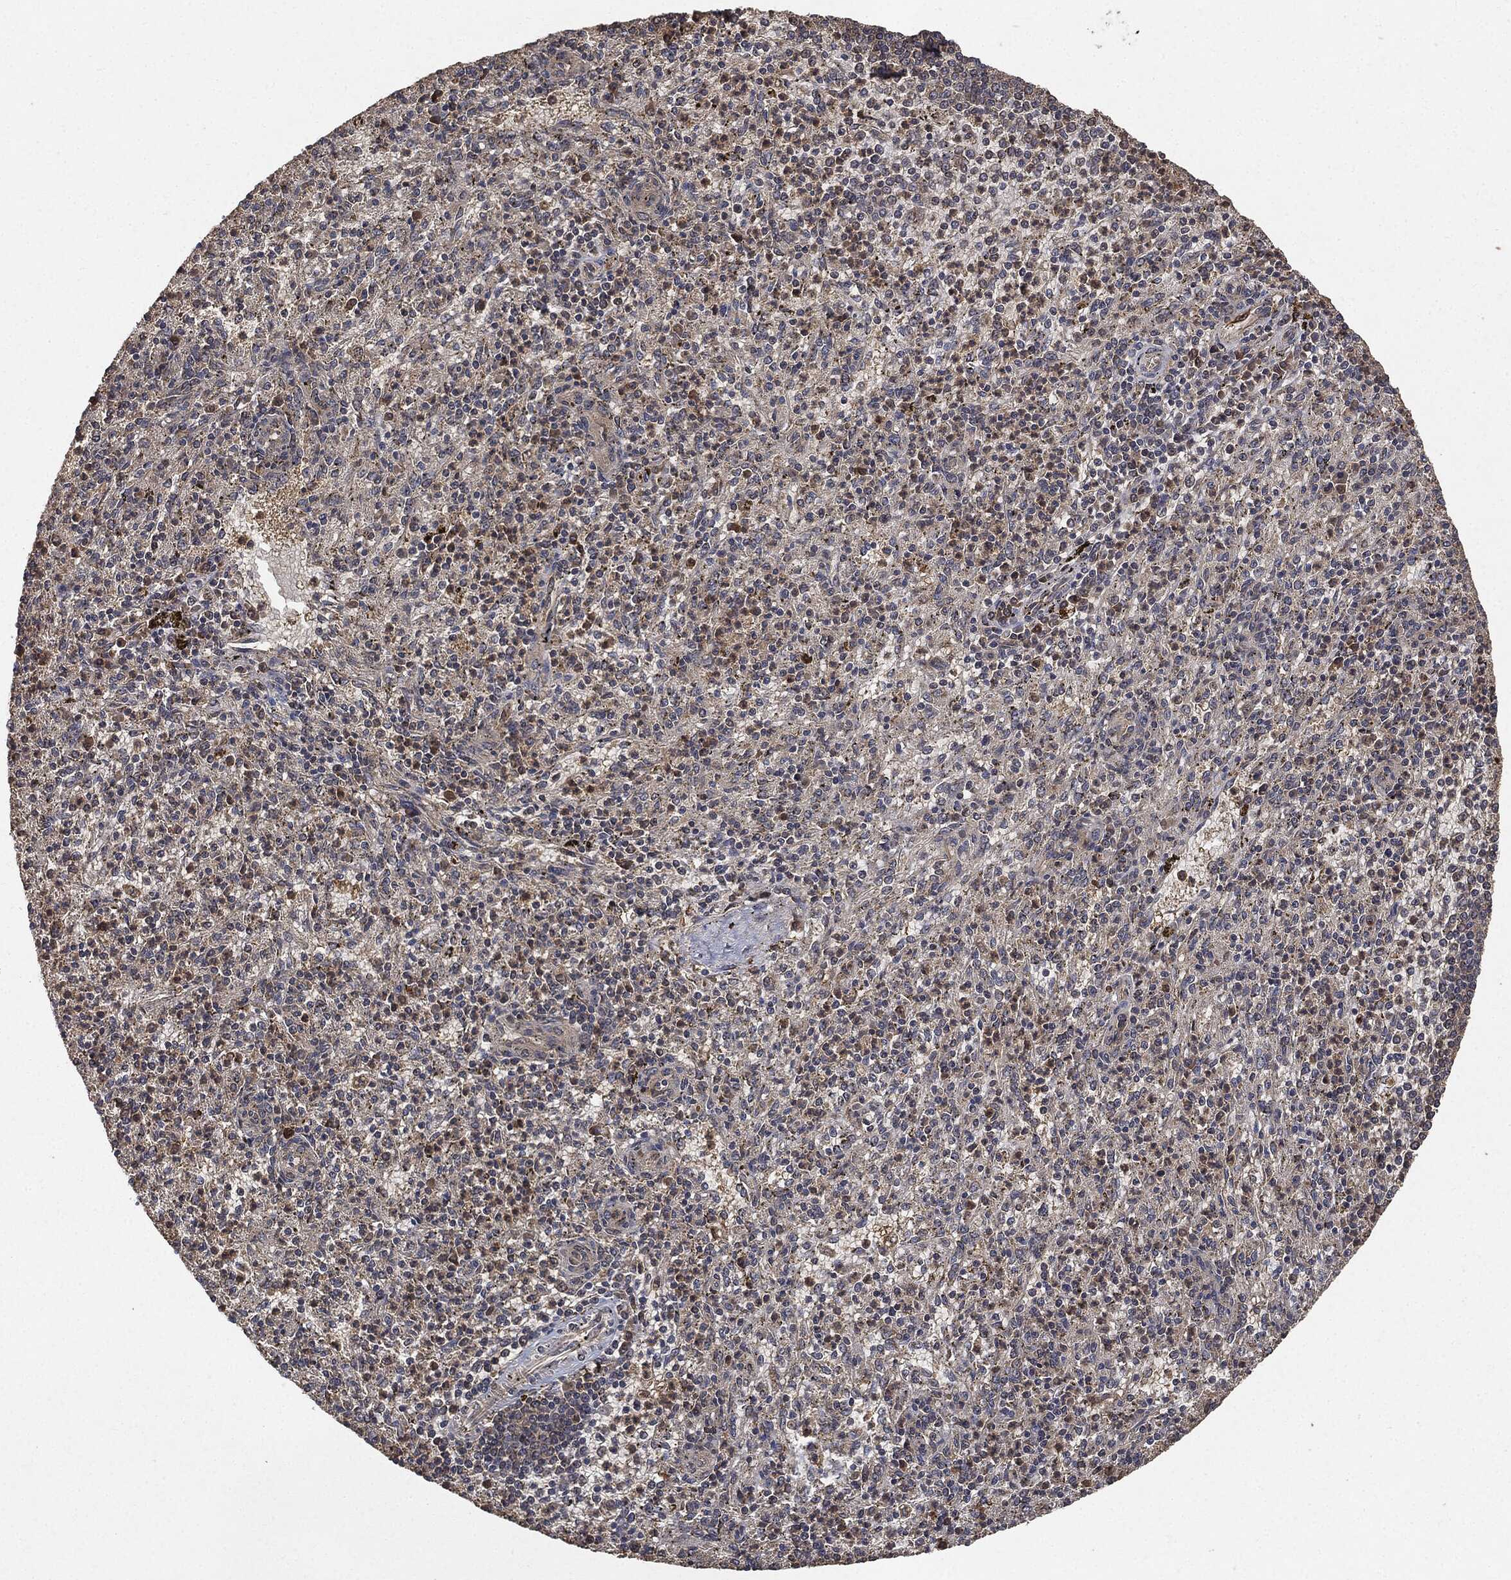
{"staining": {"intensity": "weak", "quantity": "<25%", "location": "cytoplasmic/membranous"}, "tissue": "spleen", "cell_type": "Cells in red pulp", "image_type": "normal", "snomed": [{"axis": "morphology", "description": "Normal tissue, NOS"}, {"axis": "topography", "description": "Spleen"}], "caption": "IHC histopathology image of unremarkable spleen: human spleen stained with DAB demonstrates no significant protein positivity in cells in red pulp.", "gene": "BRAF", "patient": {"sex": "male", "age": 60}}